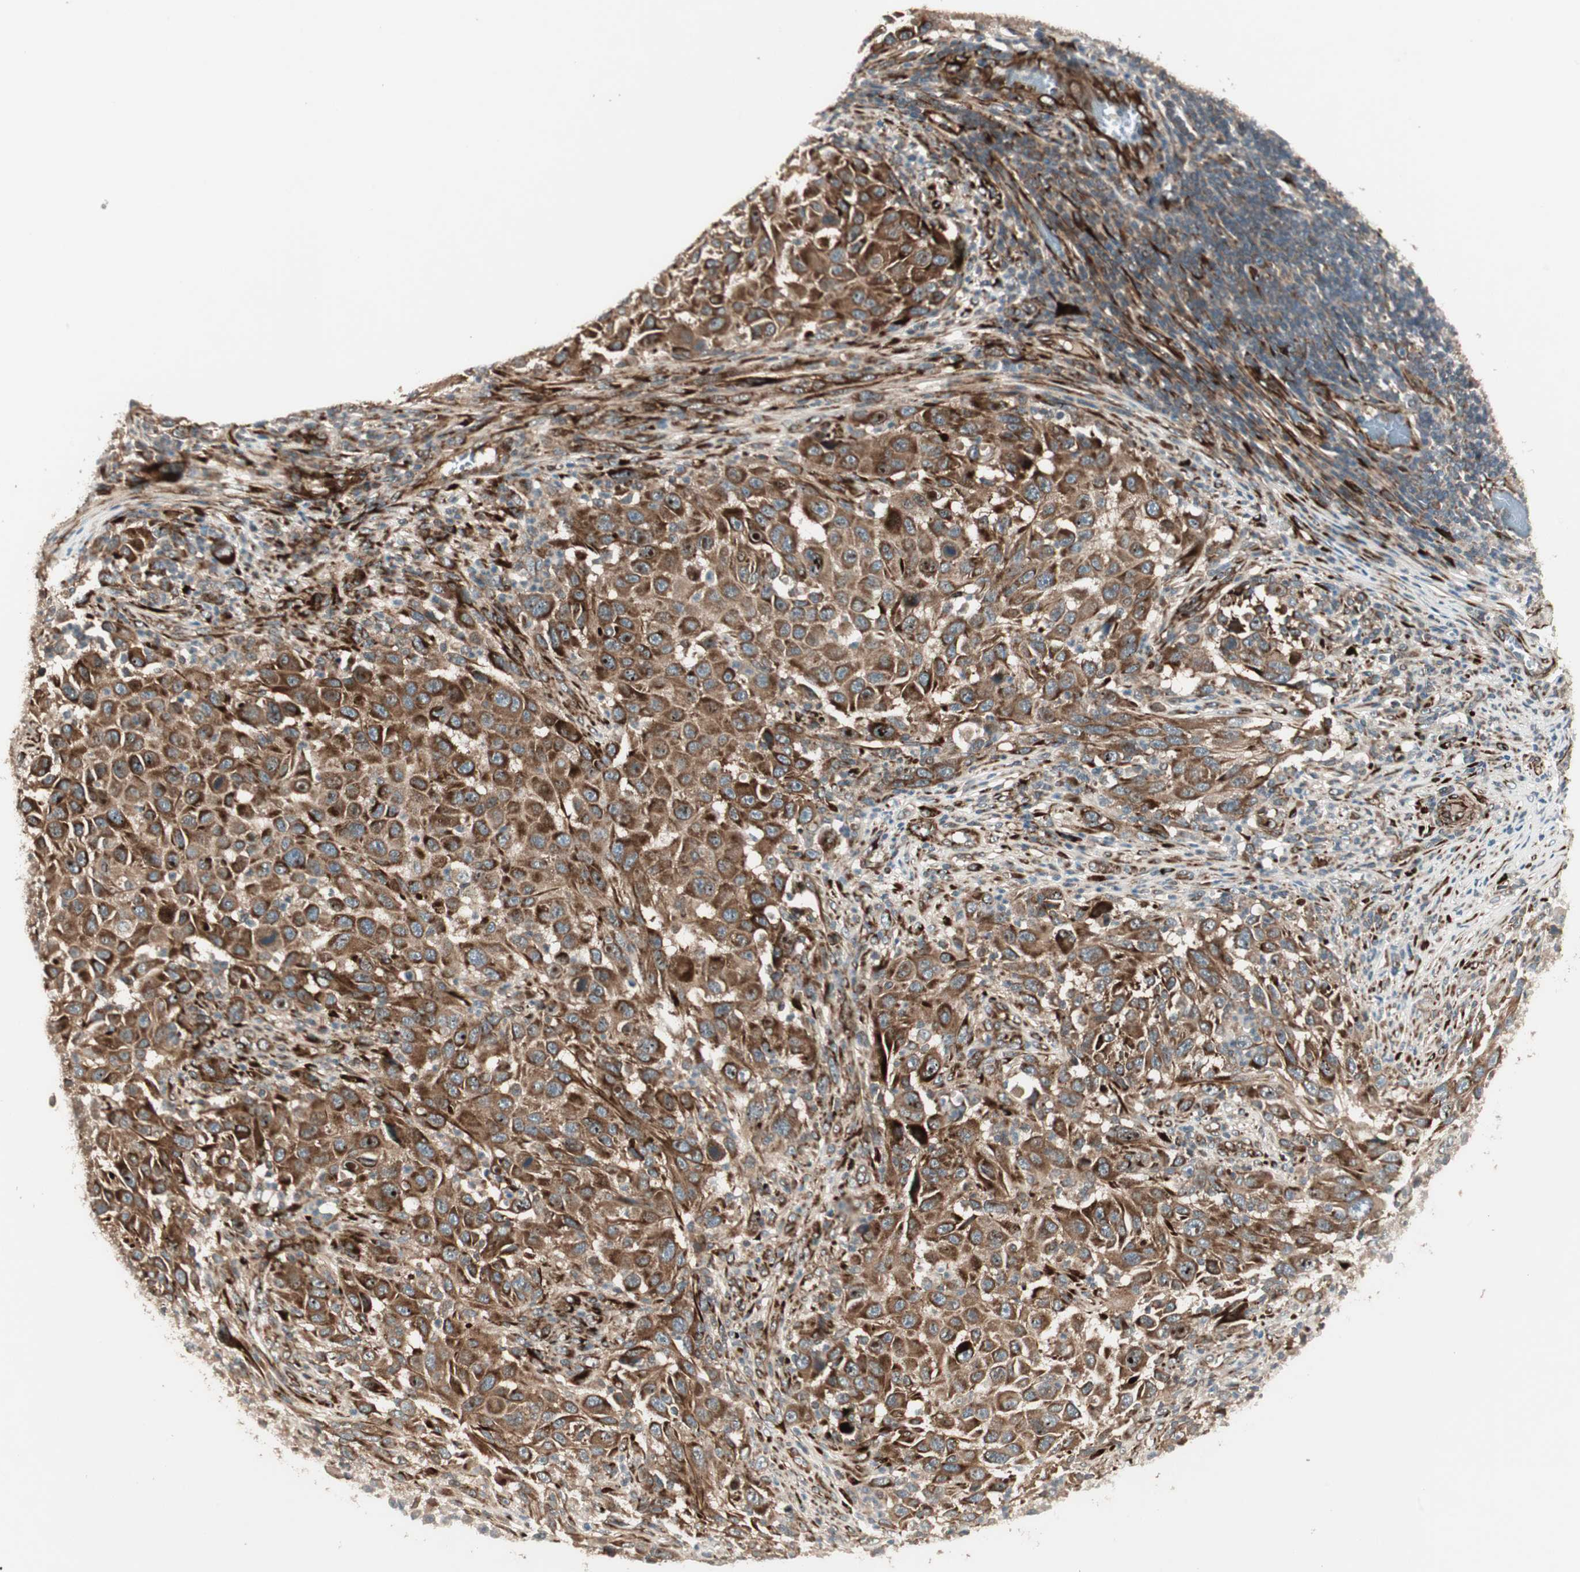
{"staining": {"intensity": "strong", "quantity": ">75%", "location": "cytoplasmic/membranous"}, "tissue": "melanoma", "cell_type": "Tumor cells", "image_type": "cancer", "snomed": [{"axis": "morphology", "description": "Malignant melanoma, Metastatic site"}, {"axis": "topography", "description": "Lymph node"}], "caption": "Strong cytoplasmic/membranous protein staining is appreciated in about >75% of tumor cells in melanoma.", "gene": "PPP2R5E", "patient": {"sex": "male", "age": 61}}